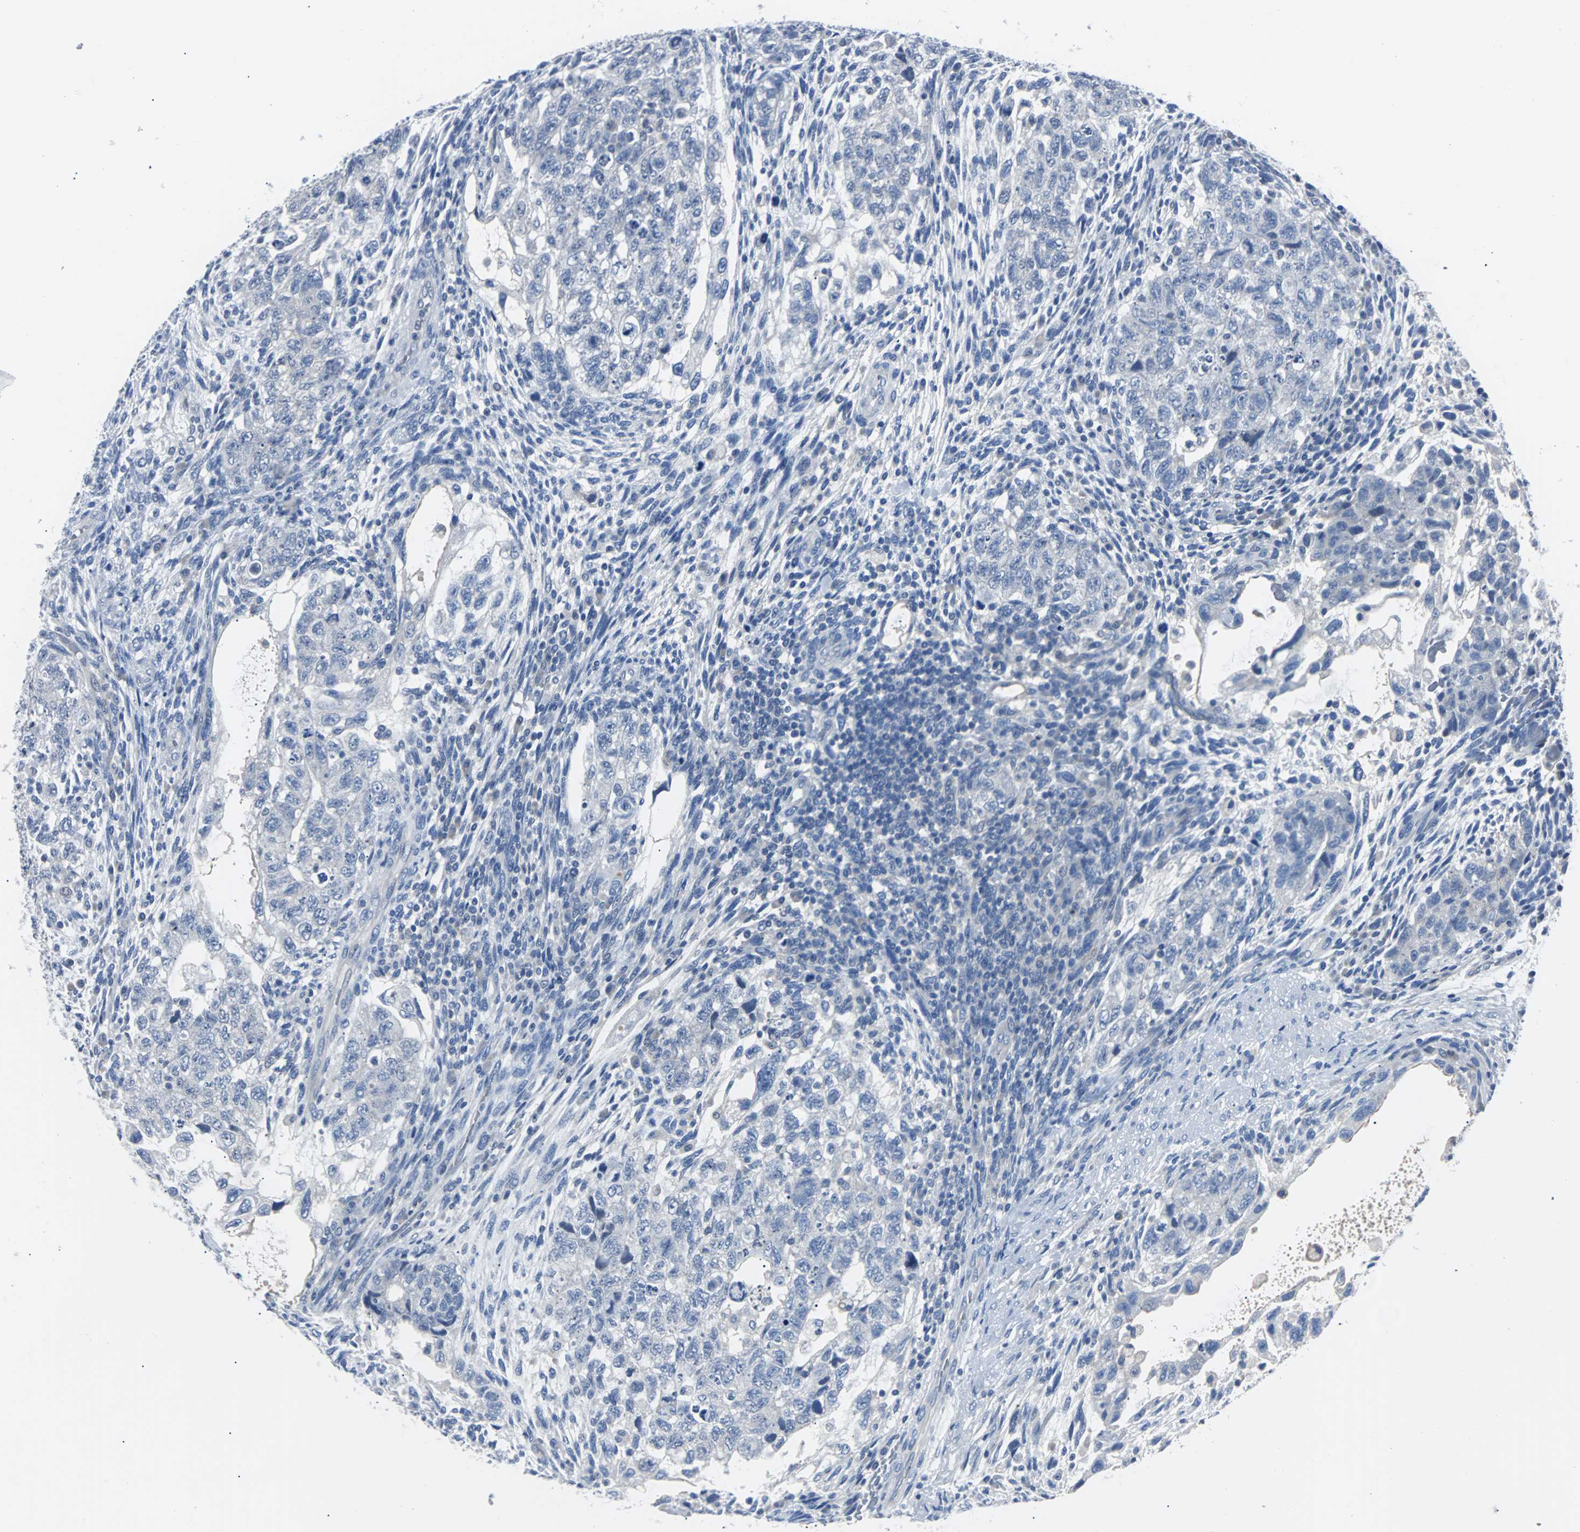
{"staining": {"intensity": "negative", "quantity": "none", "location": "none"}, "tissue": "testis cancer", "cell_type": "Tumor cells", "image_type": "cancer", "snomed": [{"axis": "morphology", "description": "Normal tissue, NOS"}, {"axis": "morphology", "description": "Carcinoma, Embryonal, NOS"}, {"axis": "topography", "description": "Testis"}], "caption": "Testis embryonal carcinoma stained for a protein using immunohistochemistry displays no expression tumor cells.", "gene": "RASA1", "patient": {"sex": "male", "age": 36}}